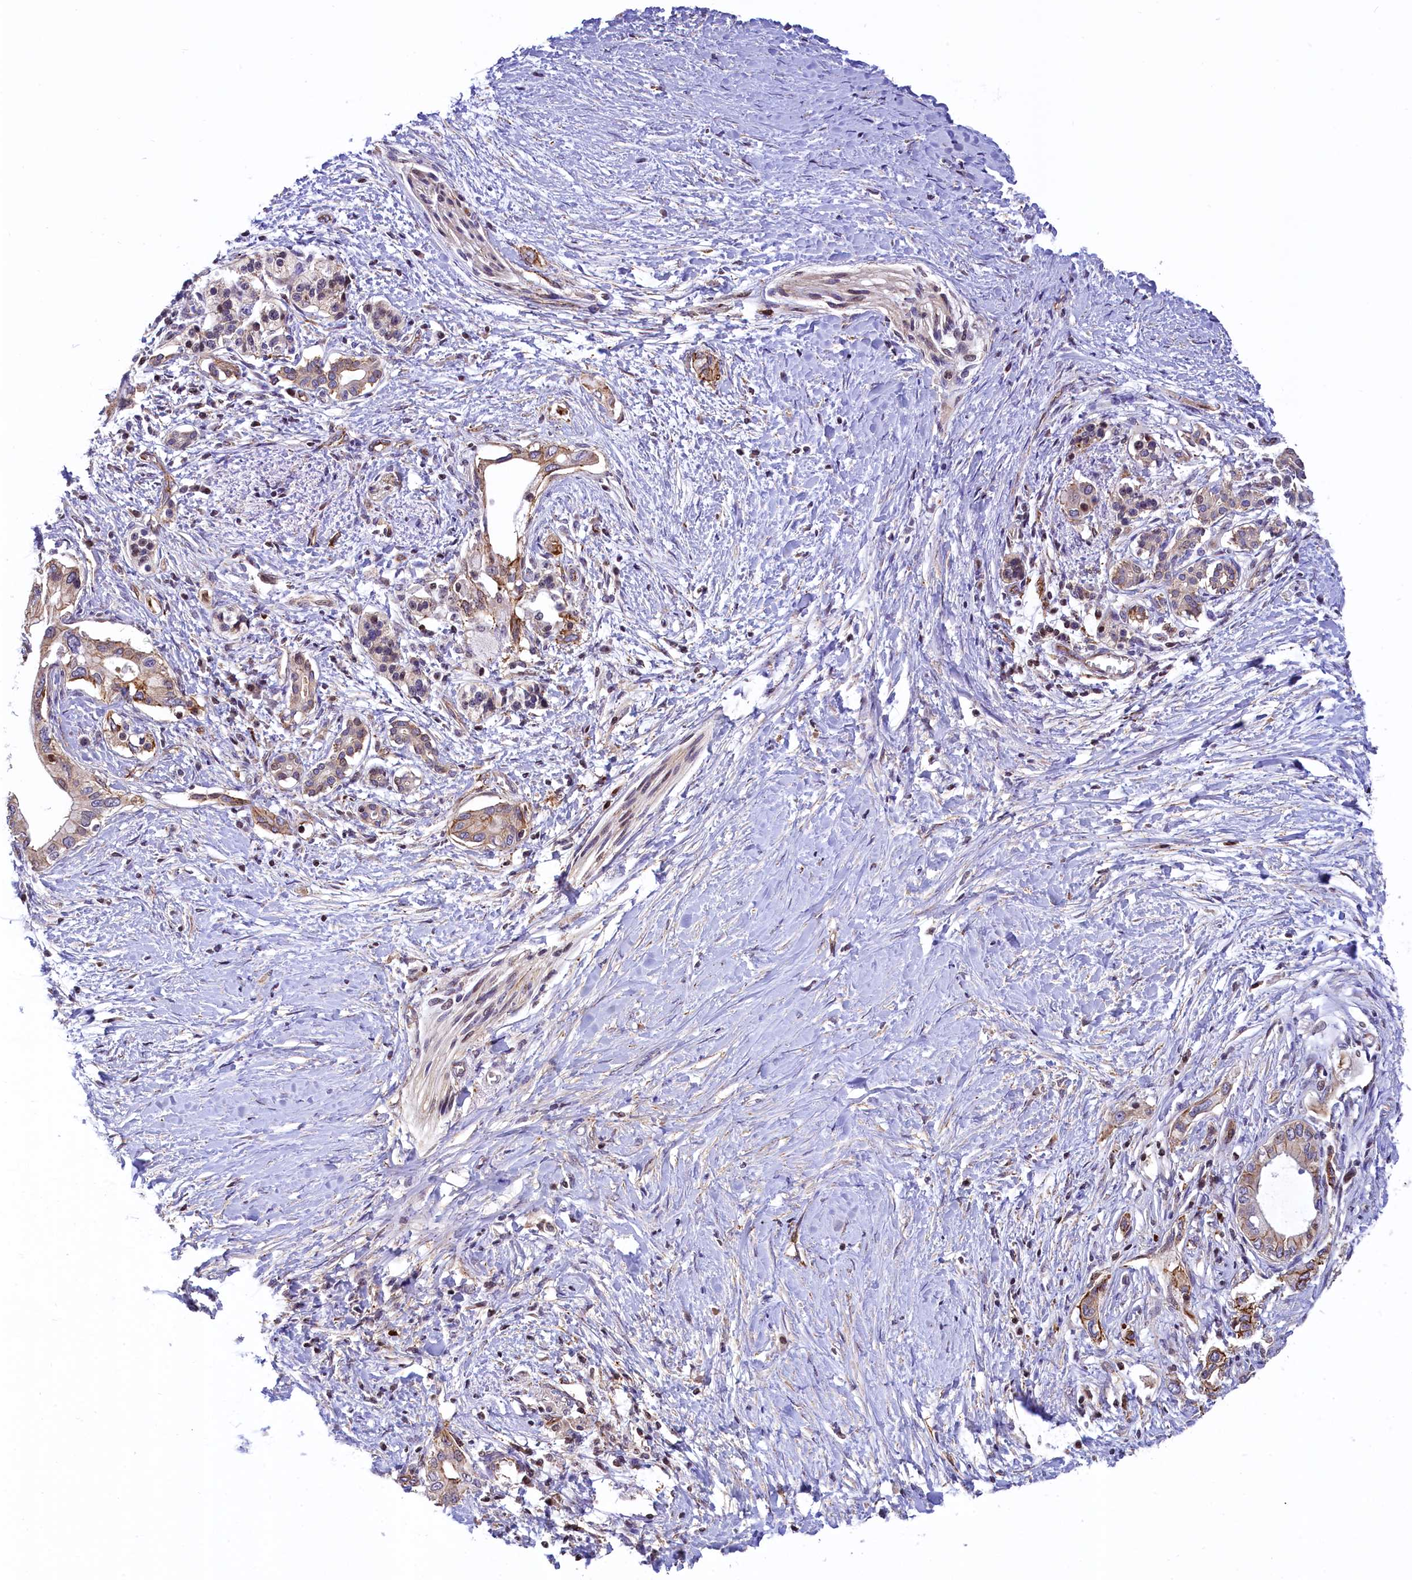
{"staining": {"intensity": "moderate", "quantity": ">75%", "location": "cytoplasmic/membranous"}, "tissue": "pancreatic cancer", "cell_type": "Tumor cells", "image_type": "cancer", "snomed": [{"axis": "morphology", "description": "Normal tissue, NOS"}, {"axis": "morphology", "description": "Adenocarcinoma, NOS"}, {"axis": "topography", "description": "Pancreas"}, {"axis": "topography", "description": "Peripheral nerve tissue"}], "caption": "Protein staining of pancreatic cancer tissue demonstrates moderate cytoplasmic/membranous staining in about >75% of tumor cells.", "gene": "ZNF2", "patient": {"sex": "male", "age": 59}}